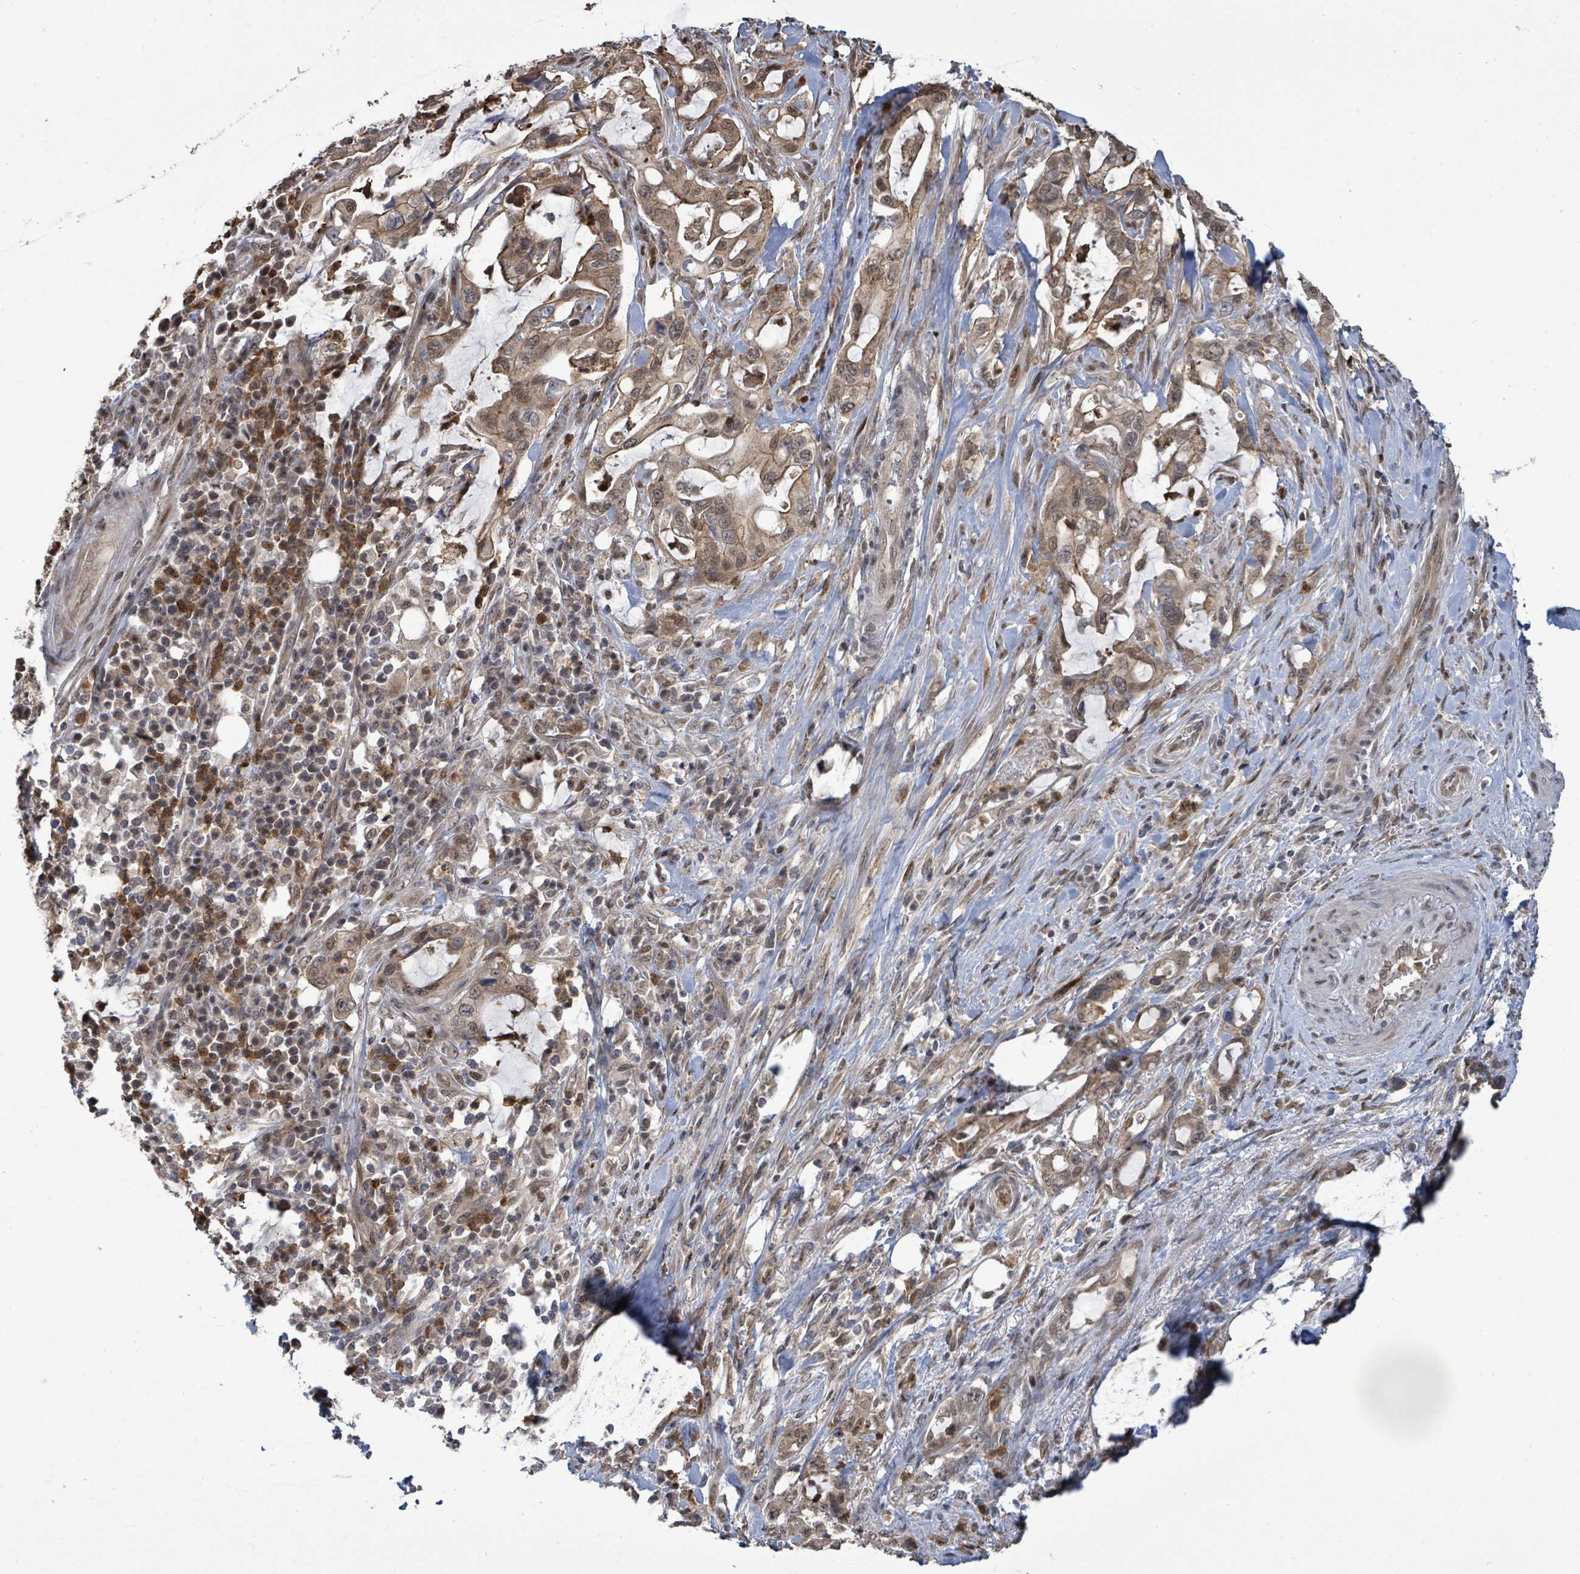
{"staining": {"intensity": "moderate", "quantity": ">75%", "location": "cytoplasmic/membranous,nuclear"}, "tissue": "pancreatic cancer", "cell_type": "Tumor cells", "image_type": "cancer", "snomed": [{"axis": "morphology", "description": "Adenocarcinoma, NOS"}, {"axis": "topography", "description": "Pancreas"}], "caption": "Pancreatic cancer stained with a protein marker displays moderate staining in tumor cells.", "gene": "COQ6", "patient": {"sex": "female", "age": 61}}